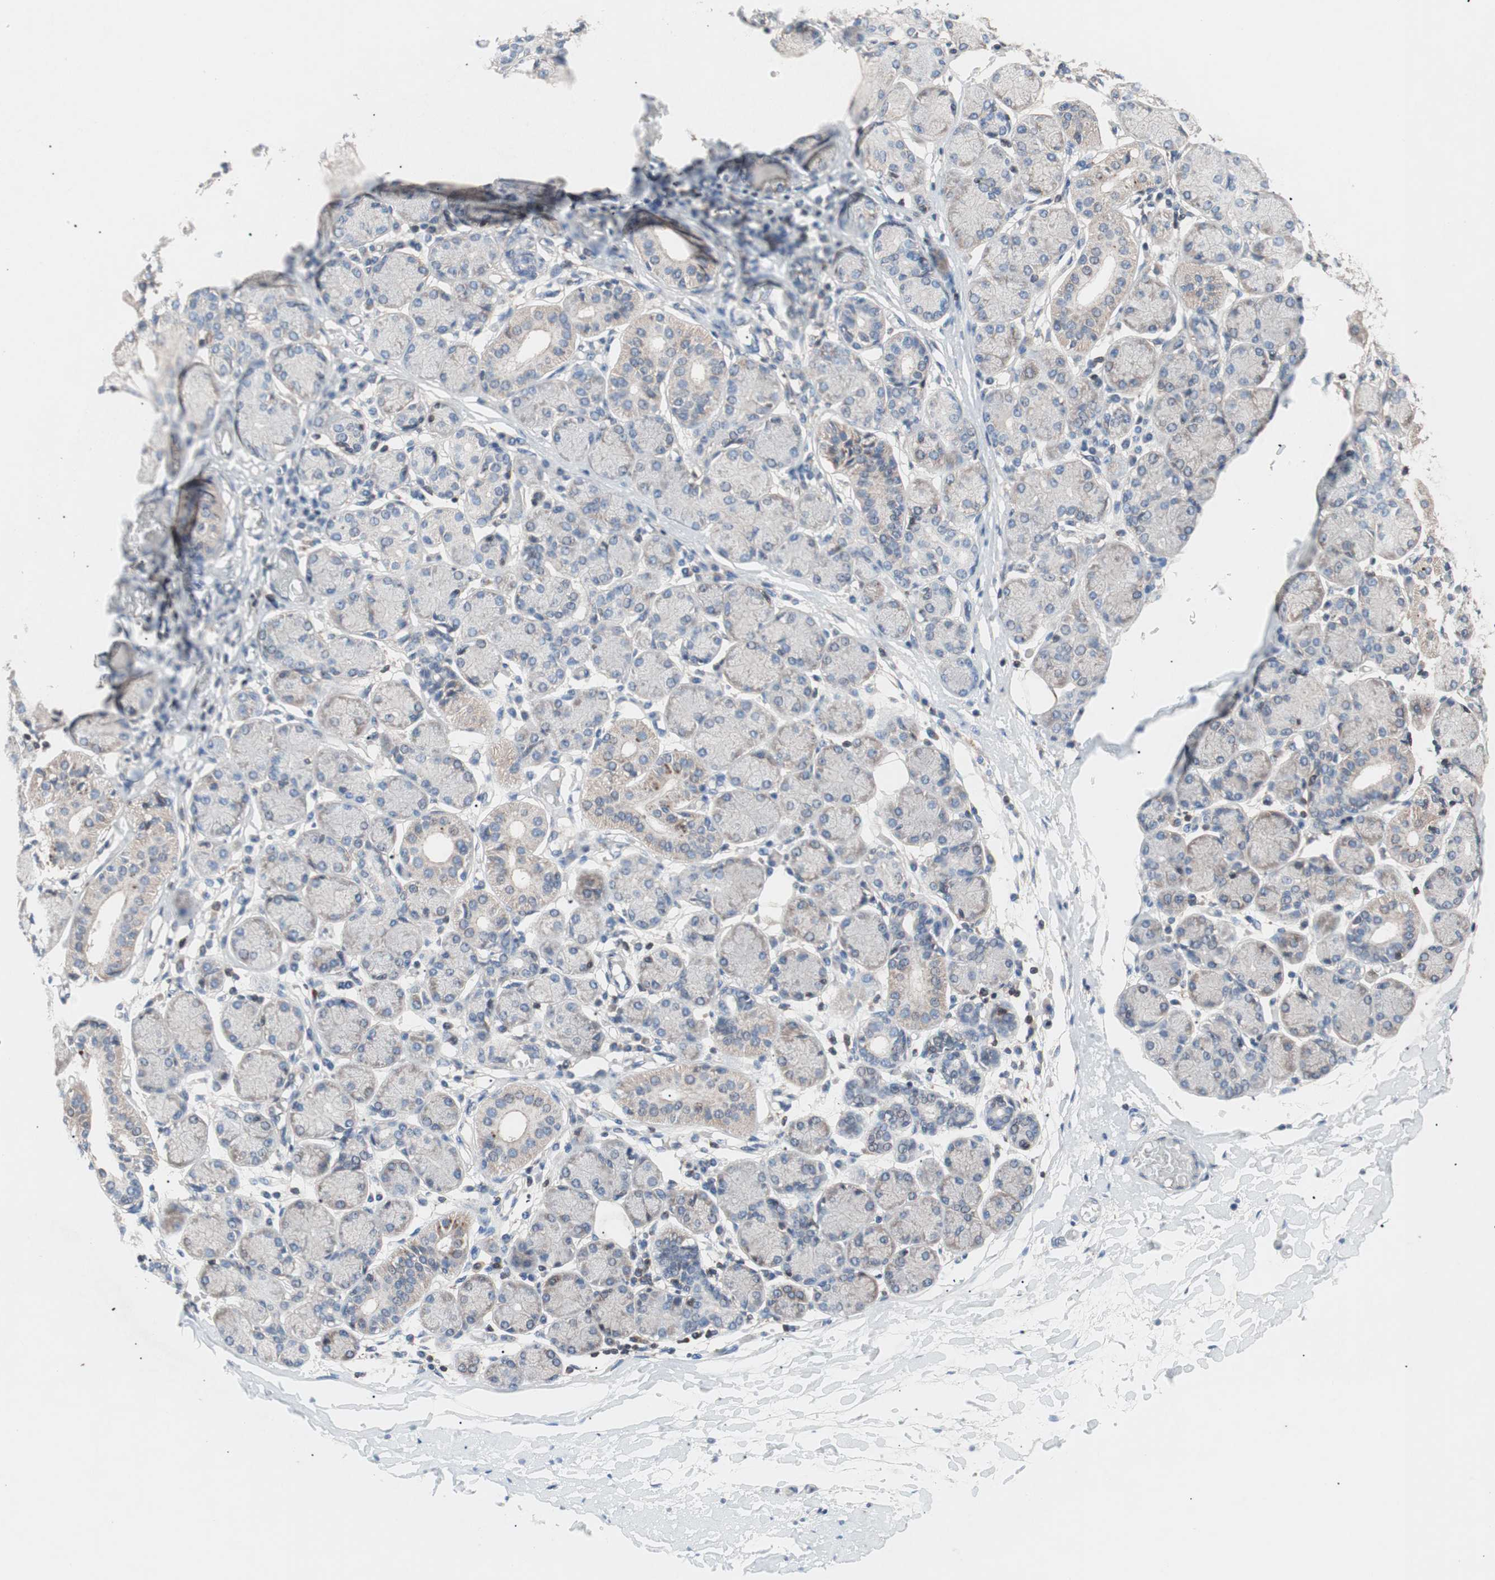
{"staining": {"intensity": "moderate", "quantity": "25%-75%", "location": "cytoplasmic/membranous"}, "tissue": "salivary gland", "cell_type": "Glandular cells", "image_type": "normal", "snomed": [{"axis": "morphology", "description": "Normal tissue, NOS"}, {"axis": "topography", "description": "Salivary gland"}], "caption": "A high-resolution histopathology image shows immunohistochemistry staining of unremarkable salivary gland, which exhibits moderate cytoplasmic/membranous positivity in about 25%-75% of glandular cells. (DAB (3,3'-diaminobenzidine) IHC with brightfield microscopy, high magnification).", "gene": "PIK3R1", "patient": {"sex": "female", "age": 24}}